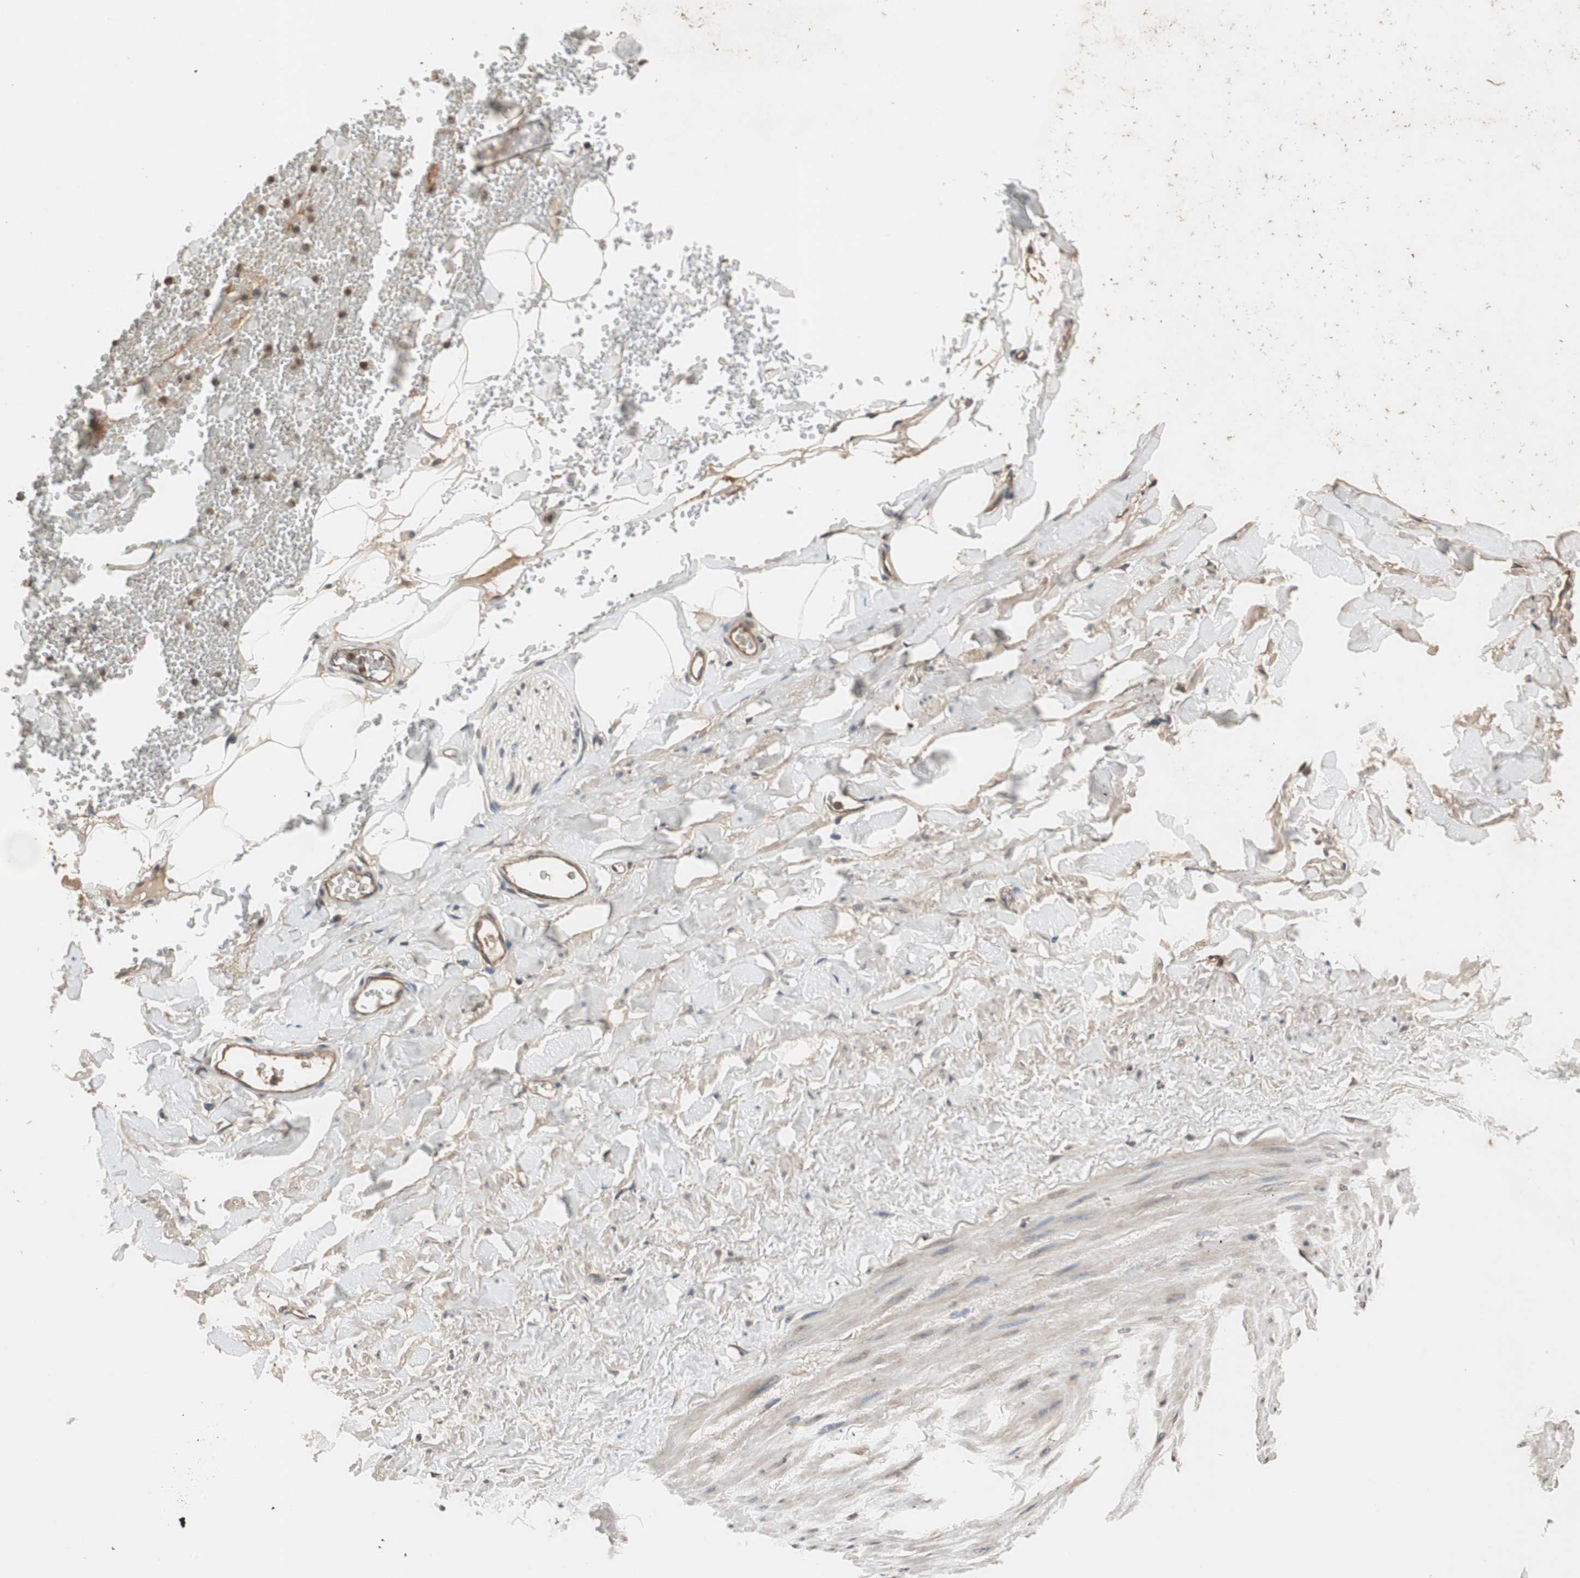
{"staining": {"intensity": "moderate", "quantity": ">75%", "location": "cytoplasmic/membranous"}, "tissue": "adipose tissue", "cell_type": "Adipocytes", "image_type": "normal", "snomed": [{"axis": "morphology", "description": "Normal tissue, NOS"}, {"axis": "topography", "description": "Adipose tissue"}, {"axis": "topography", "description": "Peripheral nerve tissue"}], "caption": "Moderate cytoplasmic/membranous positivity for a protein is seen in about >75% of adipocytes of unremarkable adipose tissue using IHC.", "gene": "GCLM", "patient": {"sex": "male", "age": 52}}